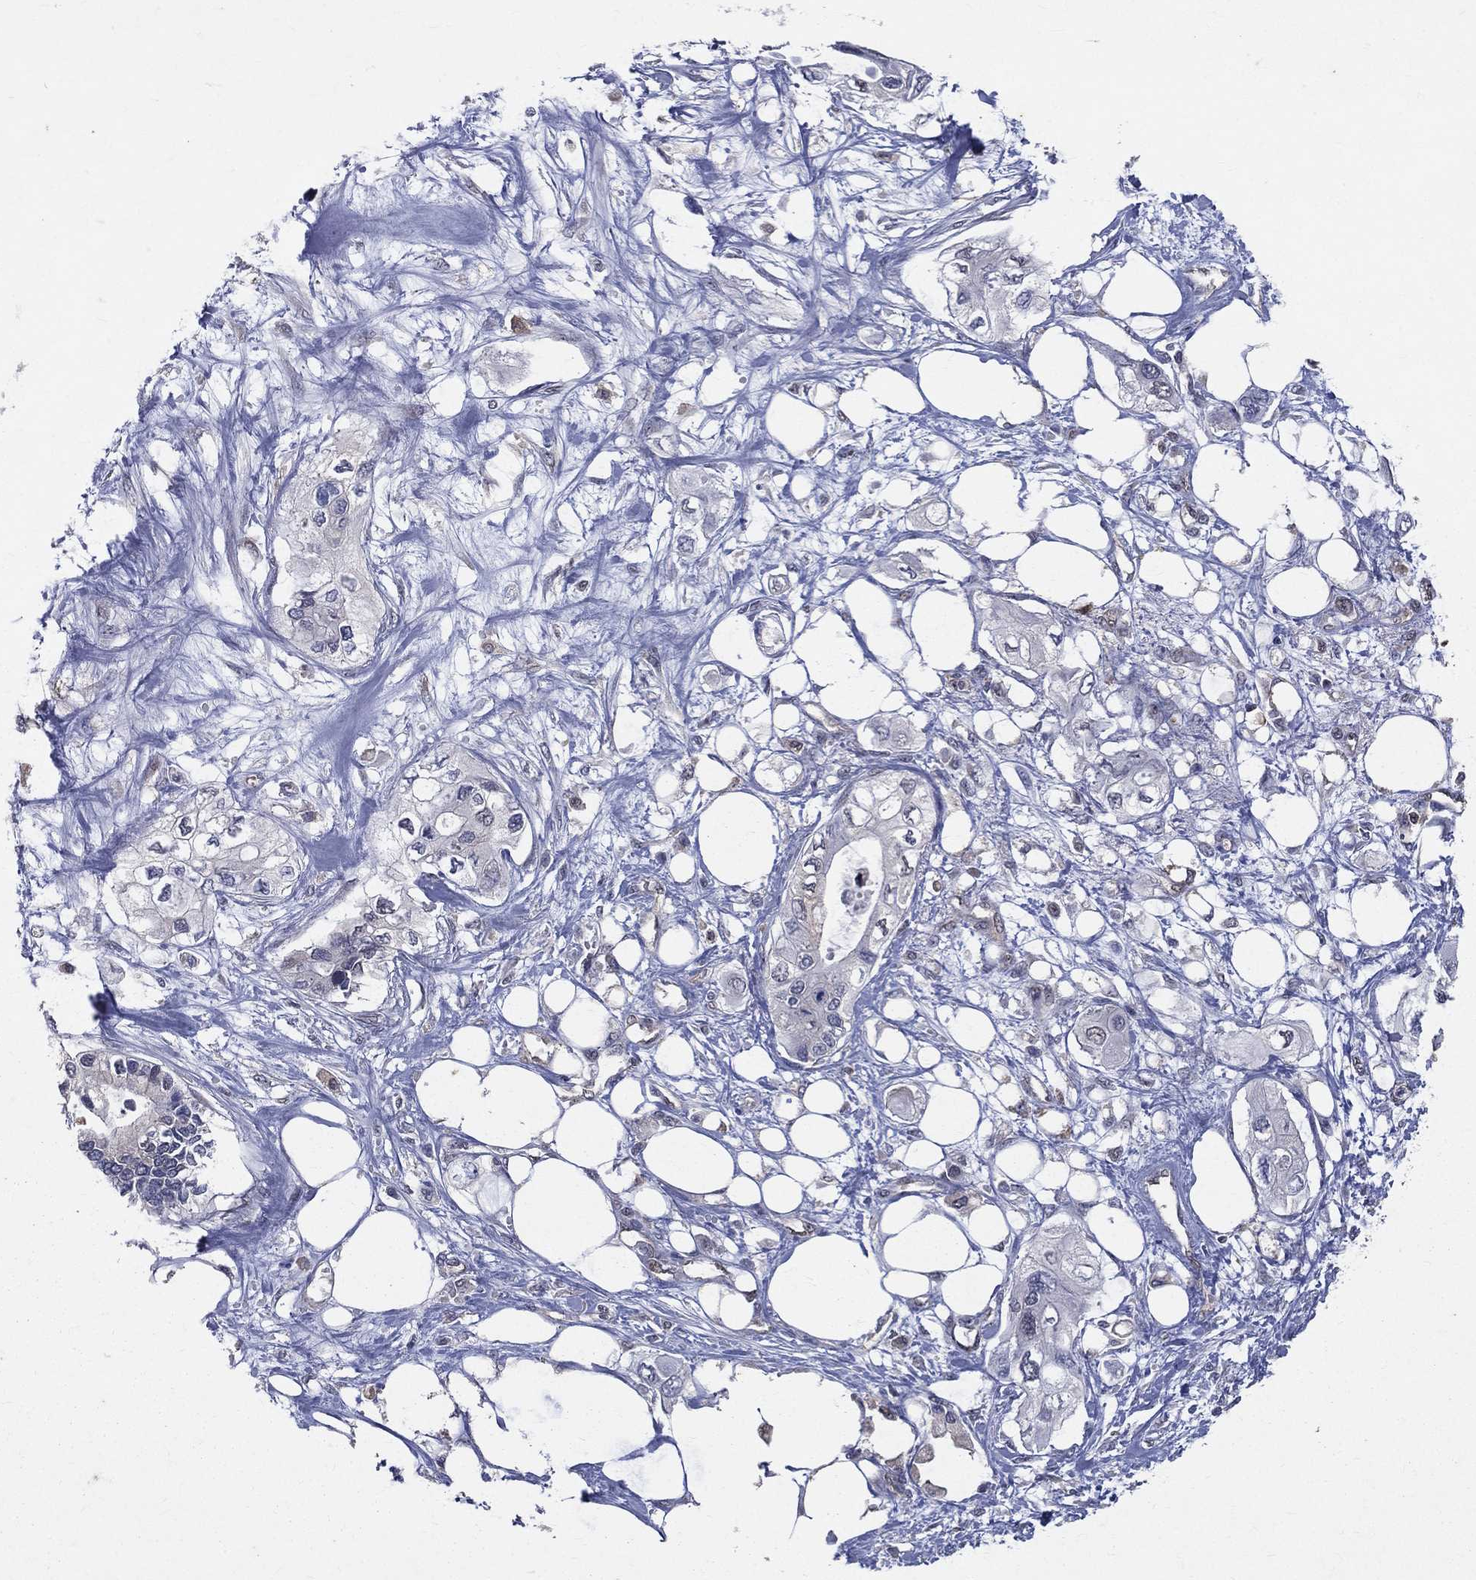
{"staining": {"intensity": "negative", "quantity": "none", "location": "none"}, "tissue": "pancreatic cancer", "cell_type": "Tumor cells", "image_type": "cancer", "snomed": [{"axis": "morphology", "description": "Adenocarcinoma, NOS"}, {"axis": "topography", "description": "Pancreas"}], "caption": "There is no significant expression in tumor cells of pancreatic adenocarcinoma. Nuclei are stained in blue.", "gene": "GMPR2", "patient": {"sex": "female", "age": 63}}